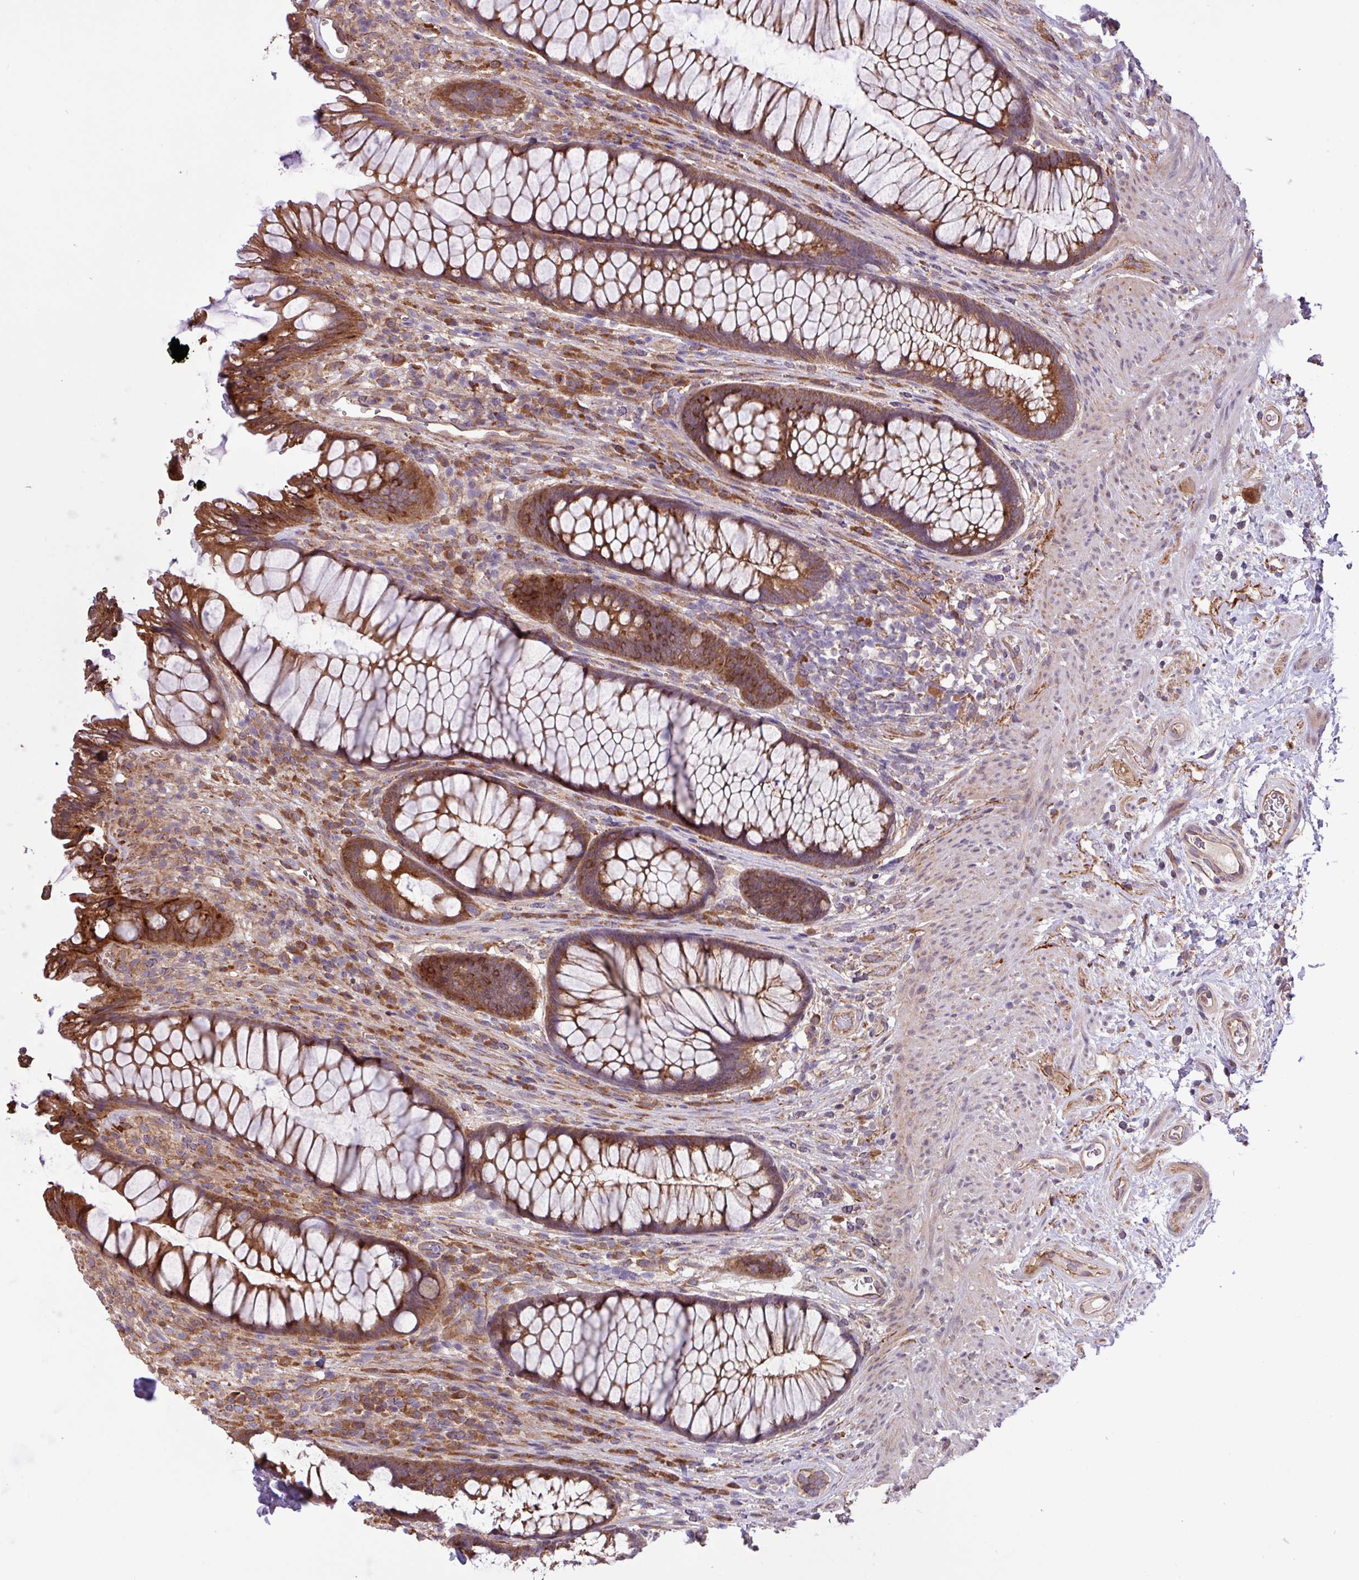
{"staining": {"intensity": "strong", "quantity": ">75%", "location": "cytoplasmic/membranous"}, "tissue": "rectum", "cell_type": "Glandular cells", "image_type": "normal", "snomed": [{"axis": "morphology", "description": "Normal tissue, NOS"}, {"axis": "topography", "description": "Smooth muscle"}, {"axis": "topography", "description": "Rectum"}], "caption": "Immunohistochemical staining of normal human rectum shows >75% levels of strong cytoplasmic/membranous protein expression in approximately >75% of glandular cells.", "gene": "MEGF6", "patient": {"sex": "male", "age": 53}}